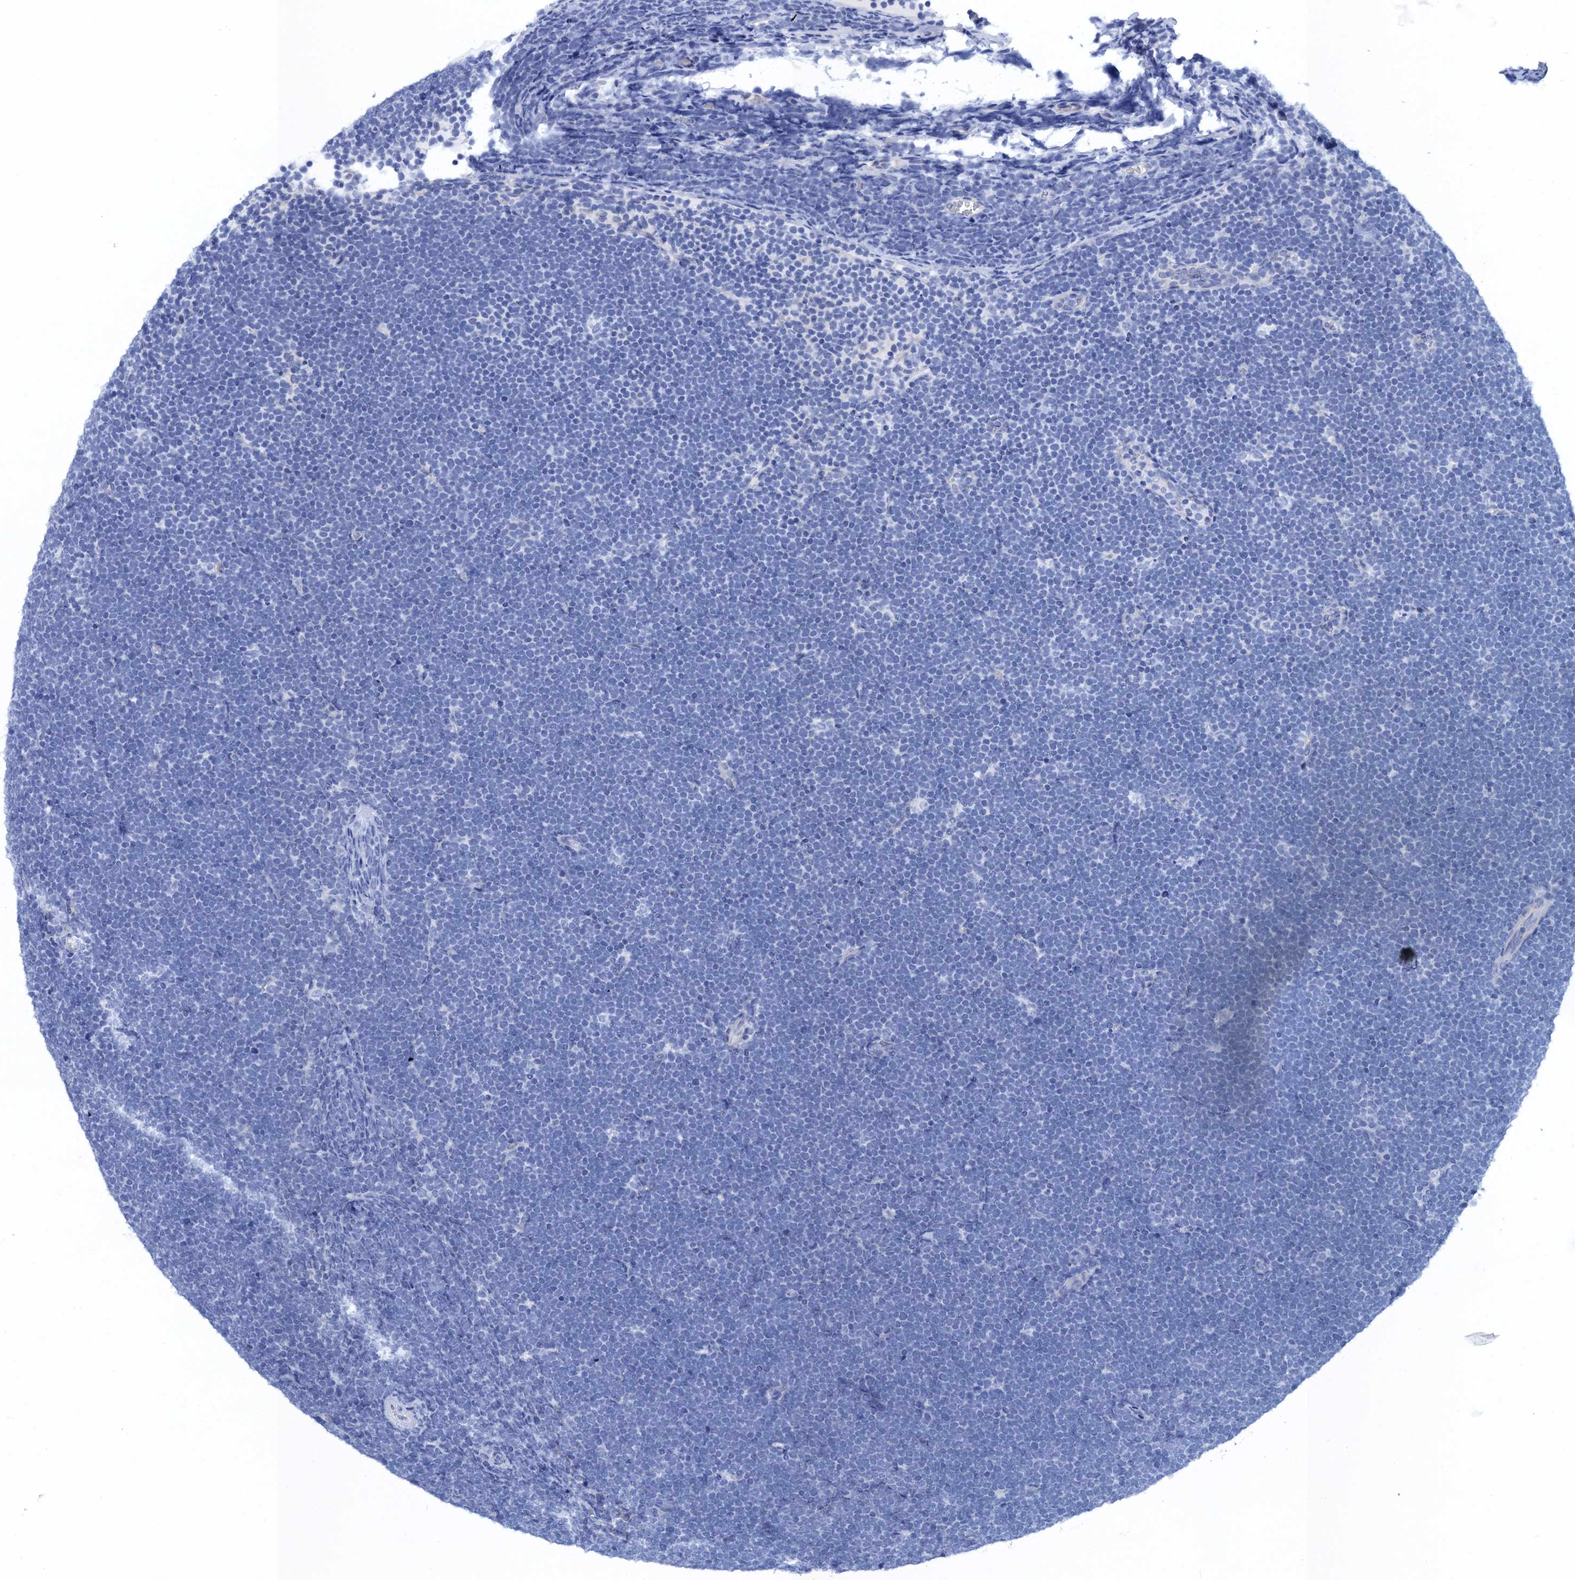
{"staining": {"intensity": "negative", "quantity": "none", "location": "none"}, "tissue": "lymphoma", "cell_type": "Tumor cells", "image_type": "cancer", "snomed": [{"axis": "morphology", "description": "Malignant lymphoma, non-Hodgkin's type, High grade"}, {"axis": "topography", "description": "Lymph node"}], "caption": "Lymphoma was stained to show a protein in brown. There is no significant positivity in tumor cells. (Immunohistochemistry (ihc), brightfield microscopy, high magnification).", "gene": "CALML5", "patient": {"sex": "male", "age": 13}}